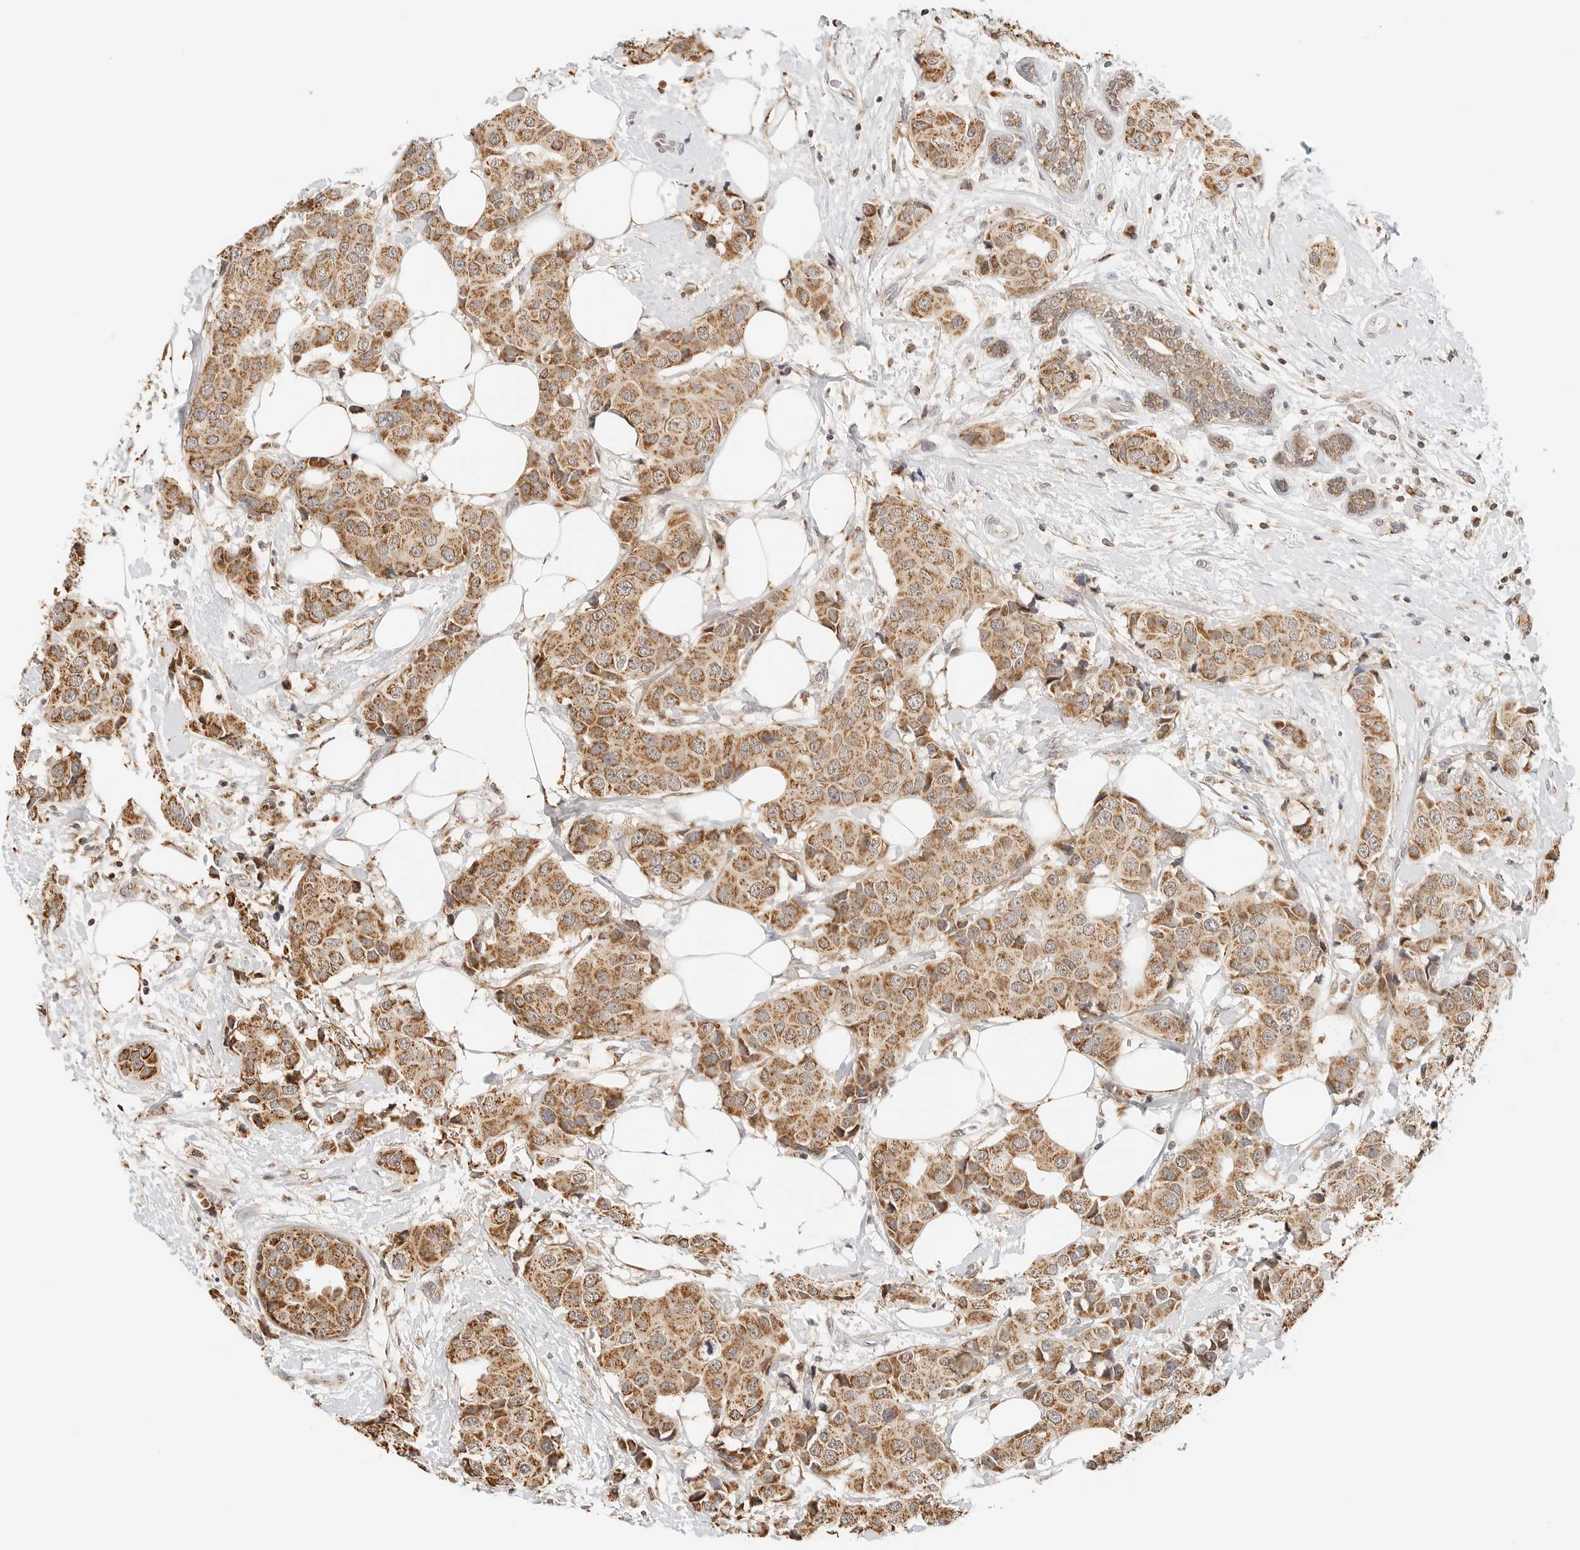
{"staining": {"intensity": "moderate", "quantity": ">75%", "location": "cytoplasmic/membranous"}, "tissue": "breast cancer", "cell_type": "Tumor cells", "image_type": "cancer", "snomed": [{"axis": "morphology", "description": "Normal tissue, NOS"}, {"axis": "morphology", "description": "Duct carcinoma"}, {"axis": "topography", "description": "Breast"}], "caption": "Infiltrating ductal carcinoma (breast) stained with IHC demonstrates moderate cytoplasmic/membranous staining in about >75% of tumor cells. The staining was performed using DAB (3,3'-diaminobenzidine), with brown indicating positive protein expression. Nuclei are stained blue with hematoxylin.", "gene": "ATL1", "patient": {"sex": "female", "age": 39}}